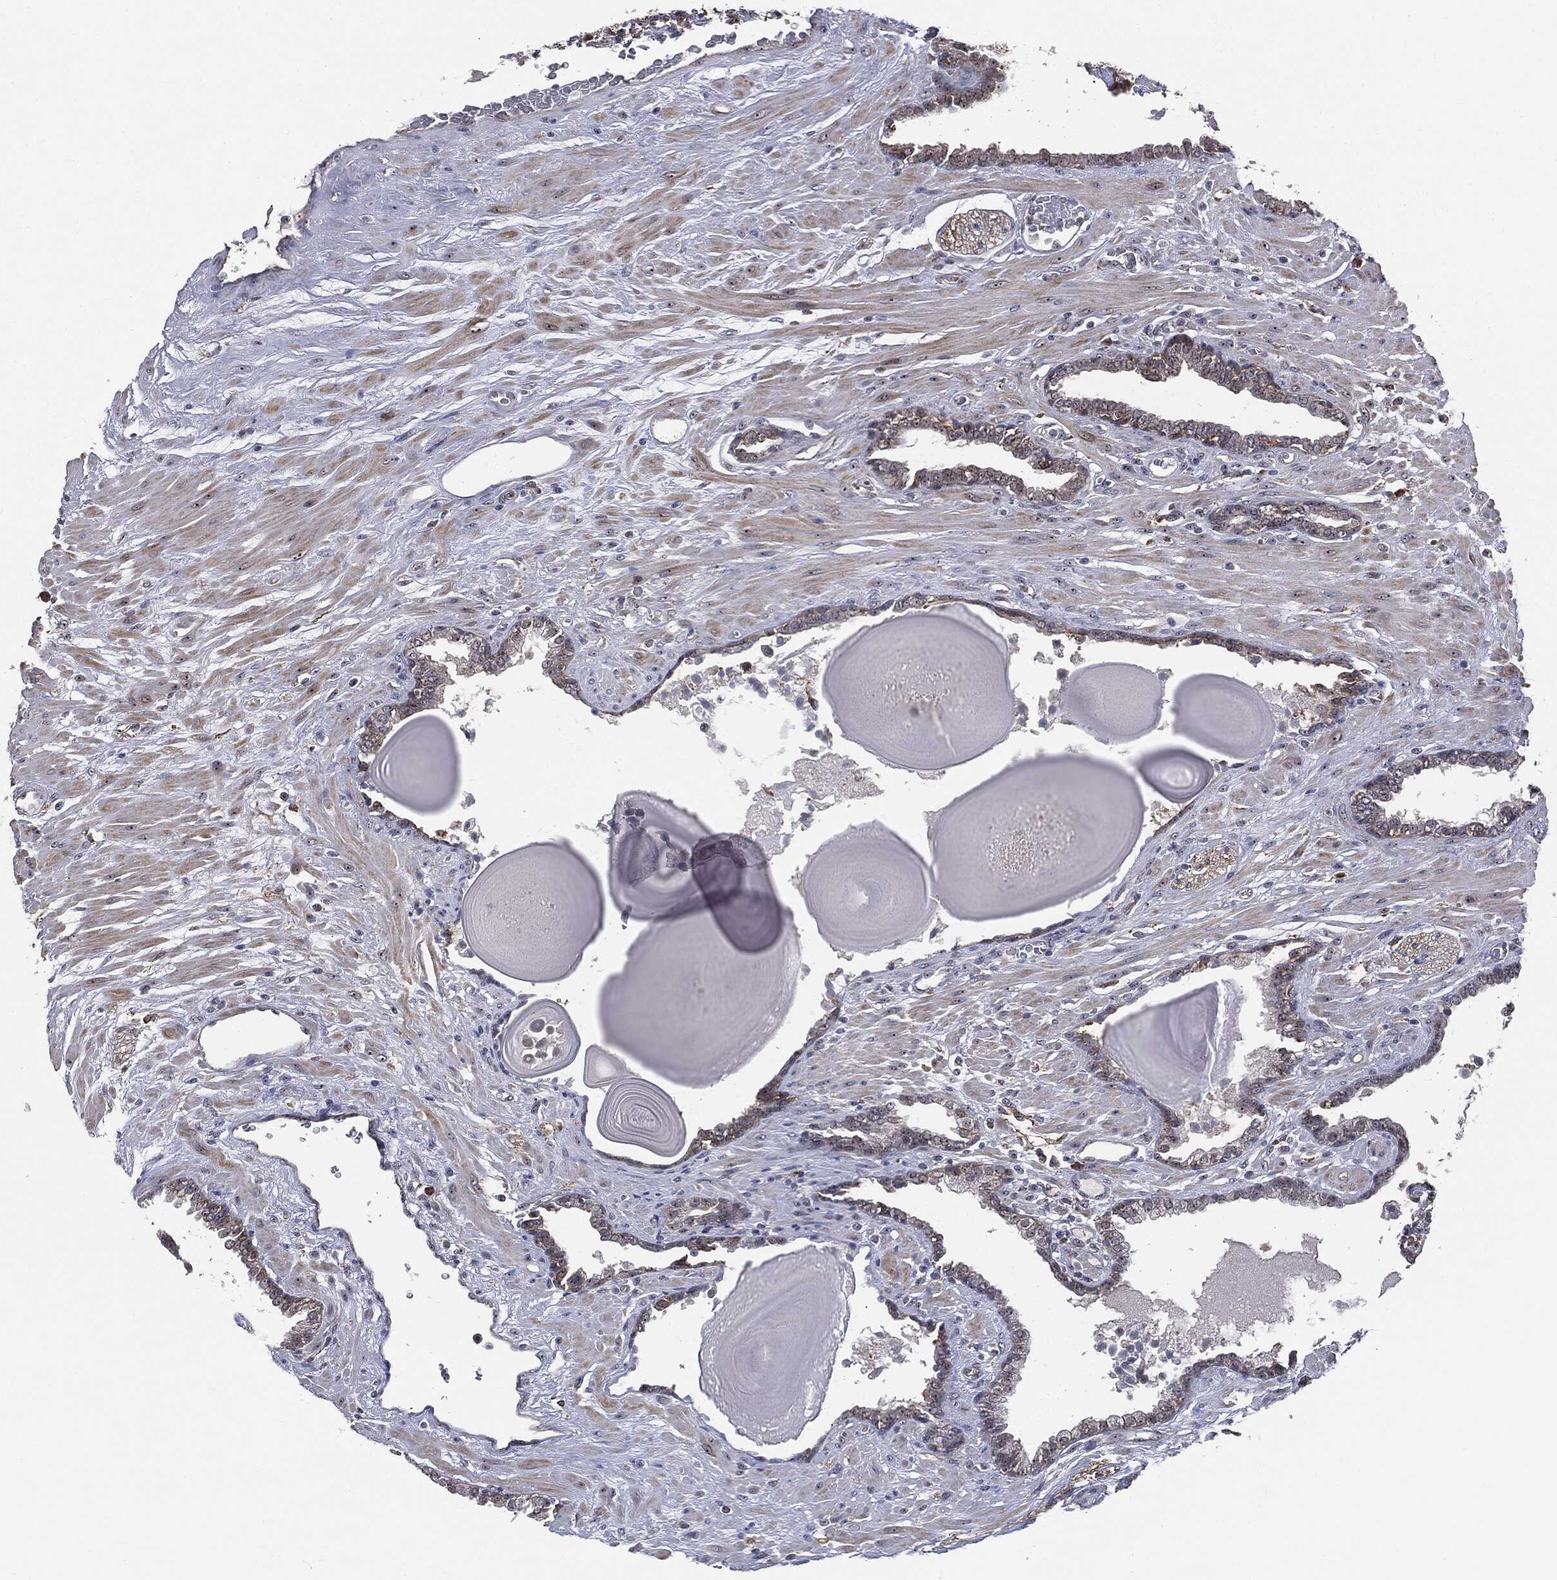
{"staining": {"intensity": "weak", "quantity": "<25%", "location": "nuclear"}, "tissue": "prostate cancer", "cell_type": "Tumor cells", "image_type": "cancer", "snomed": [{"axis": "morphology", "description": "Adenocarcinoma, Low grade"}, {"axis": "topography", "description": "Prostate"}], "caption": "Human prostate cancer stained for a protein using IHC demonstrates no expression in tumor cells.", "gene": "TRMT1L", "patient": {"sex": "male", "age": 69}}